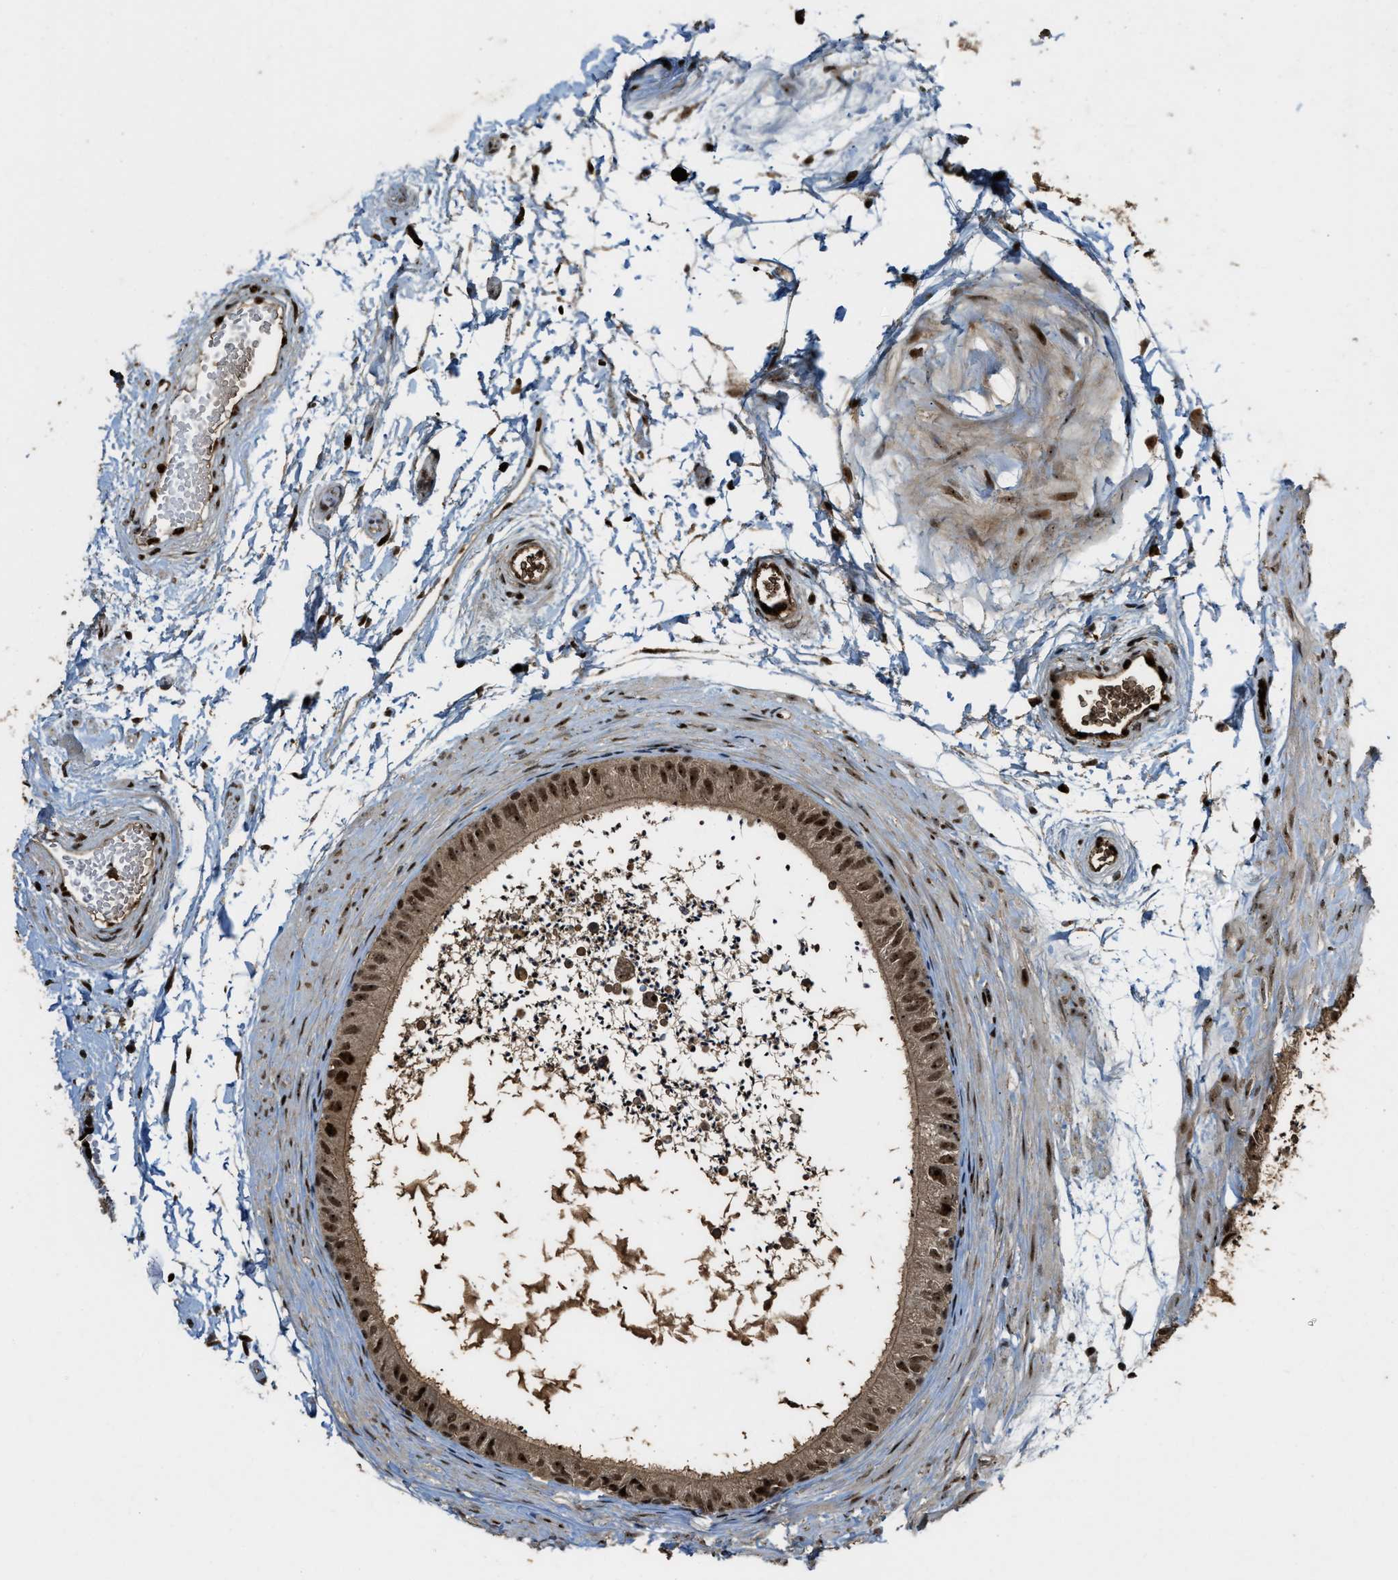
{"staining": {"intensity": "strong", "quantity": ">75%", "location": "nuclear"}, "tissue": "epididymis", "cell_type": "Glandular cells", "image_type": "normal", "snomed": [{"axis": "morphology", "description": "Normal tissue, NOS"}, {"axis": "topography", "description": "Epididymis"}], "caption": "Glandular cells demonstrate strong nuclear positivity in about >75% of cells in benign epididymis.", "gene": "ZNF687", "patient": {"sex": "male", "age": 56}}